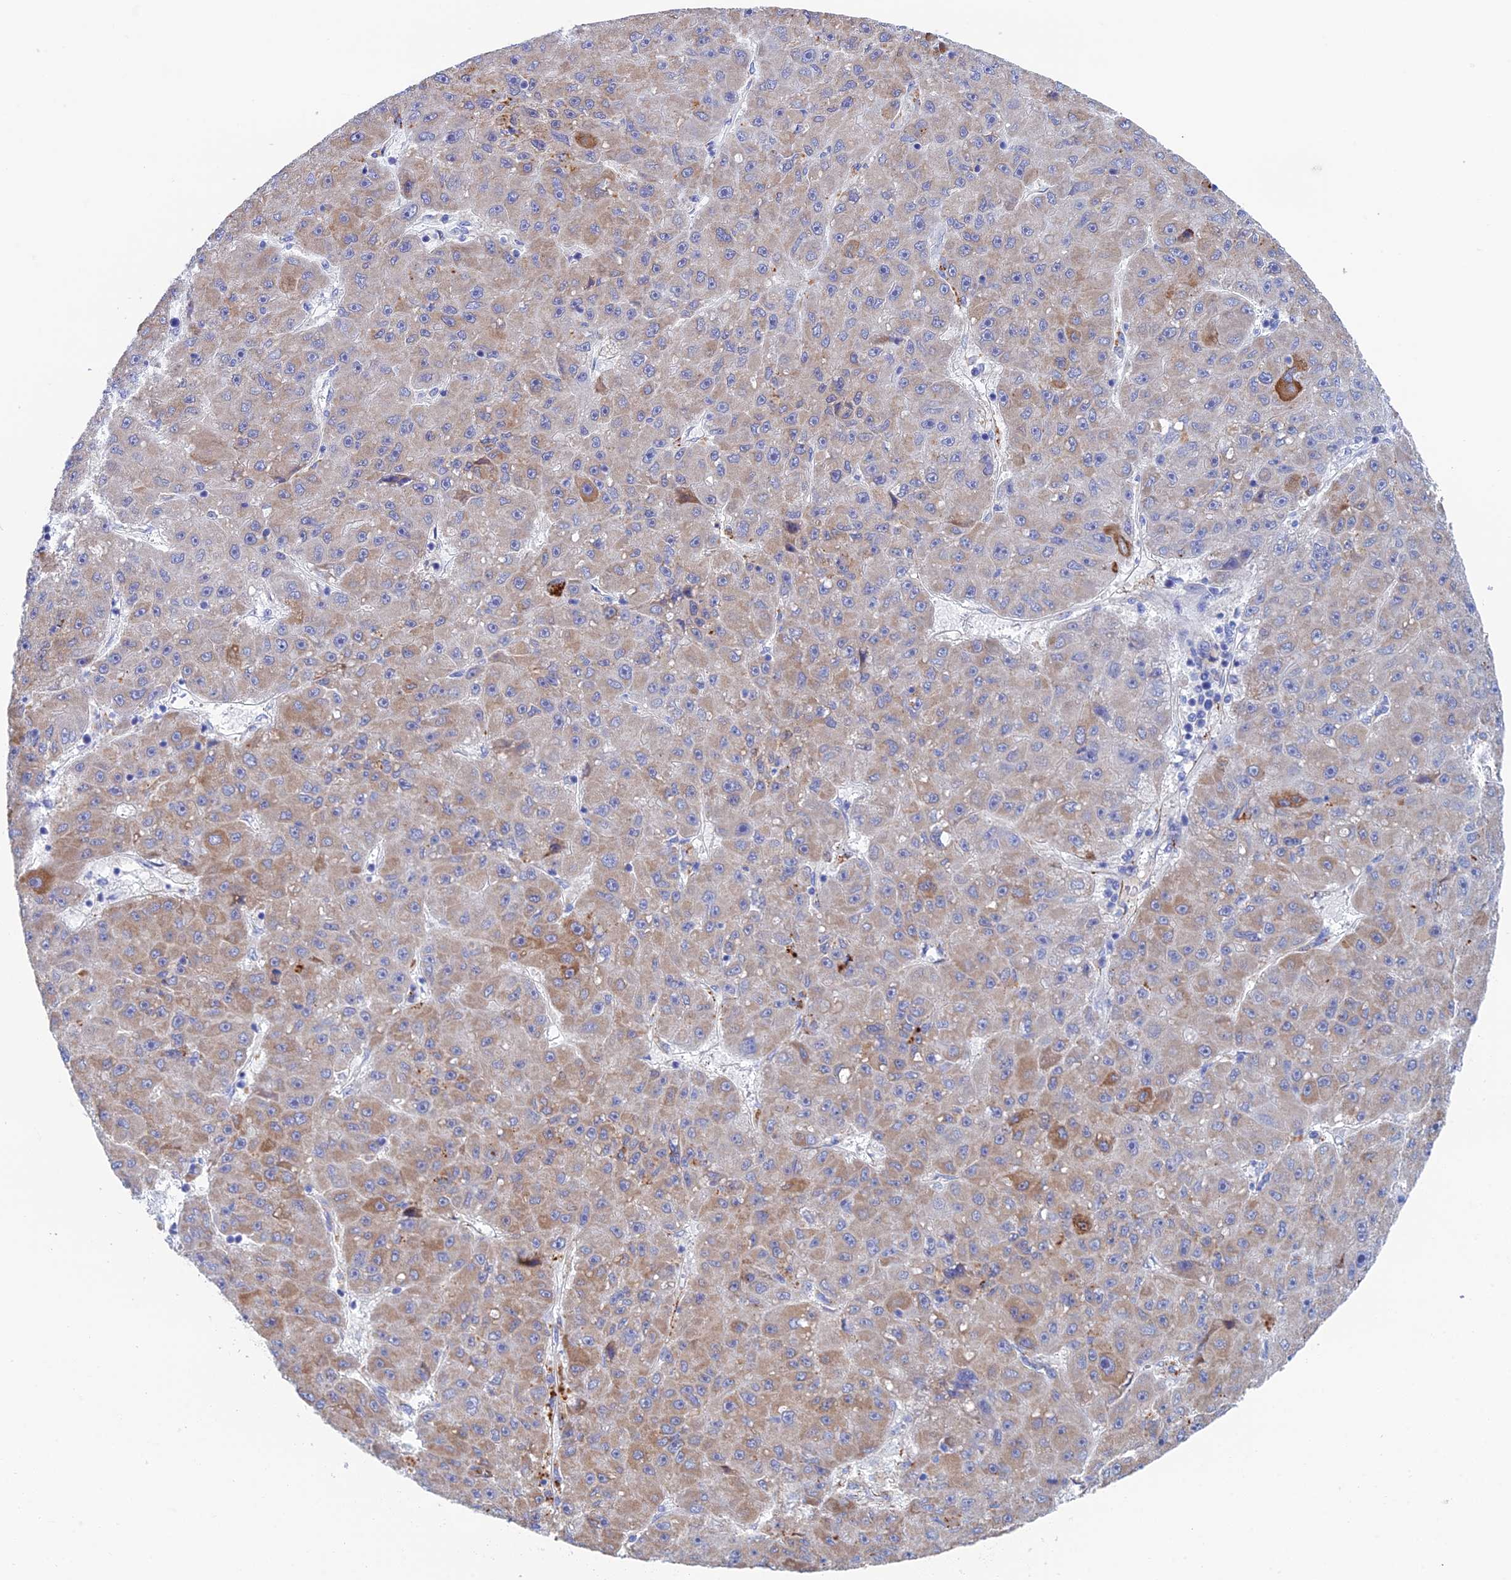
{"staining": {"intensity": "moderate", "quantity": "25%-75%", "location": "cytoplasmic/membranous"}, "tissue": "liver cancer", "cell_type": "Tumor cells", "image_type": "cancer", "snomed": [{"axis": "morphology", "description": "Carcinoma, Hepatocellular, NOS"}, {"axis": "topography", "description": "Liver"}], "caption": "Protein staining of hepatocellular carcinoma (liver) tissue displays moderate cytoplasmic/membranous expression in approximately 25%-75% of tumor cells.", "gene": "CFAP210", "patient": {"sex": "male", "age": 67}}